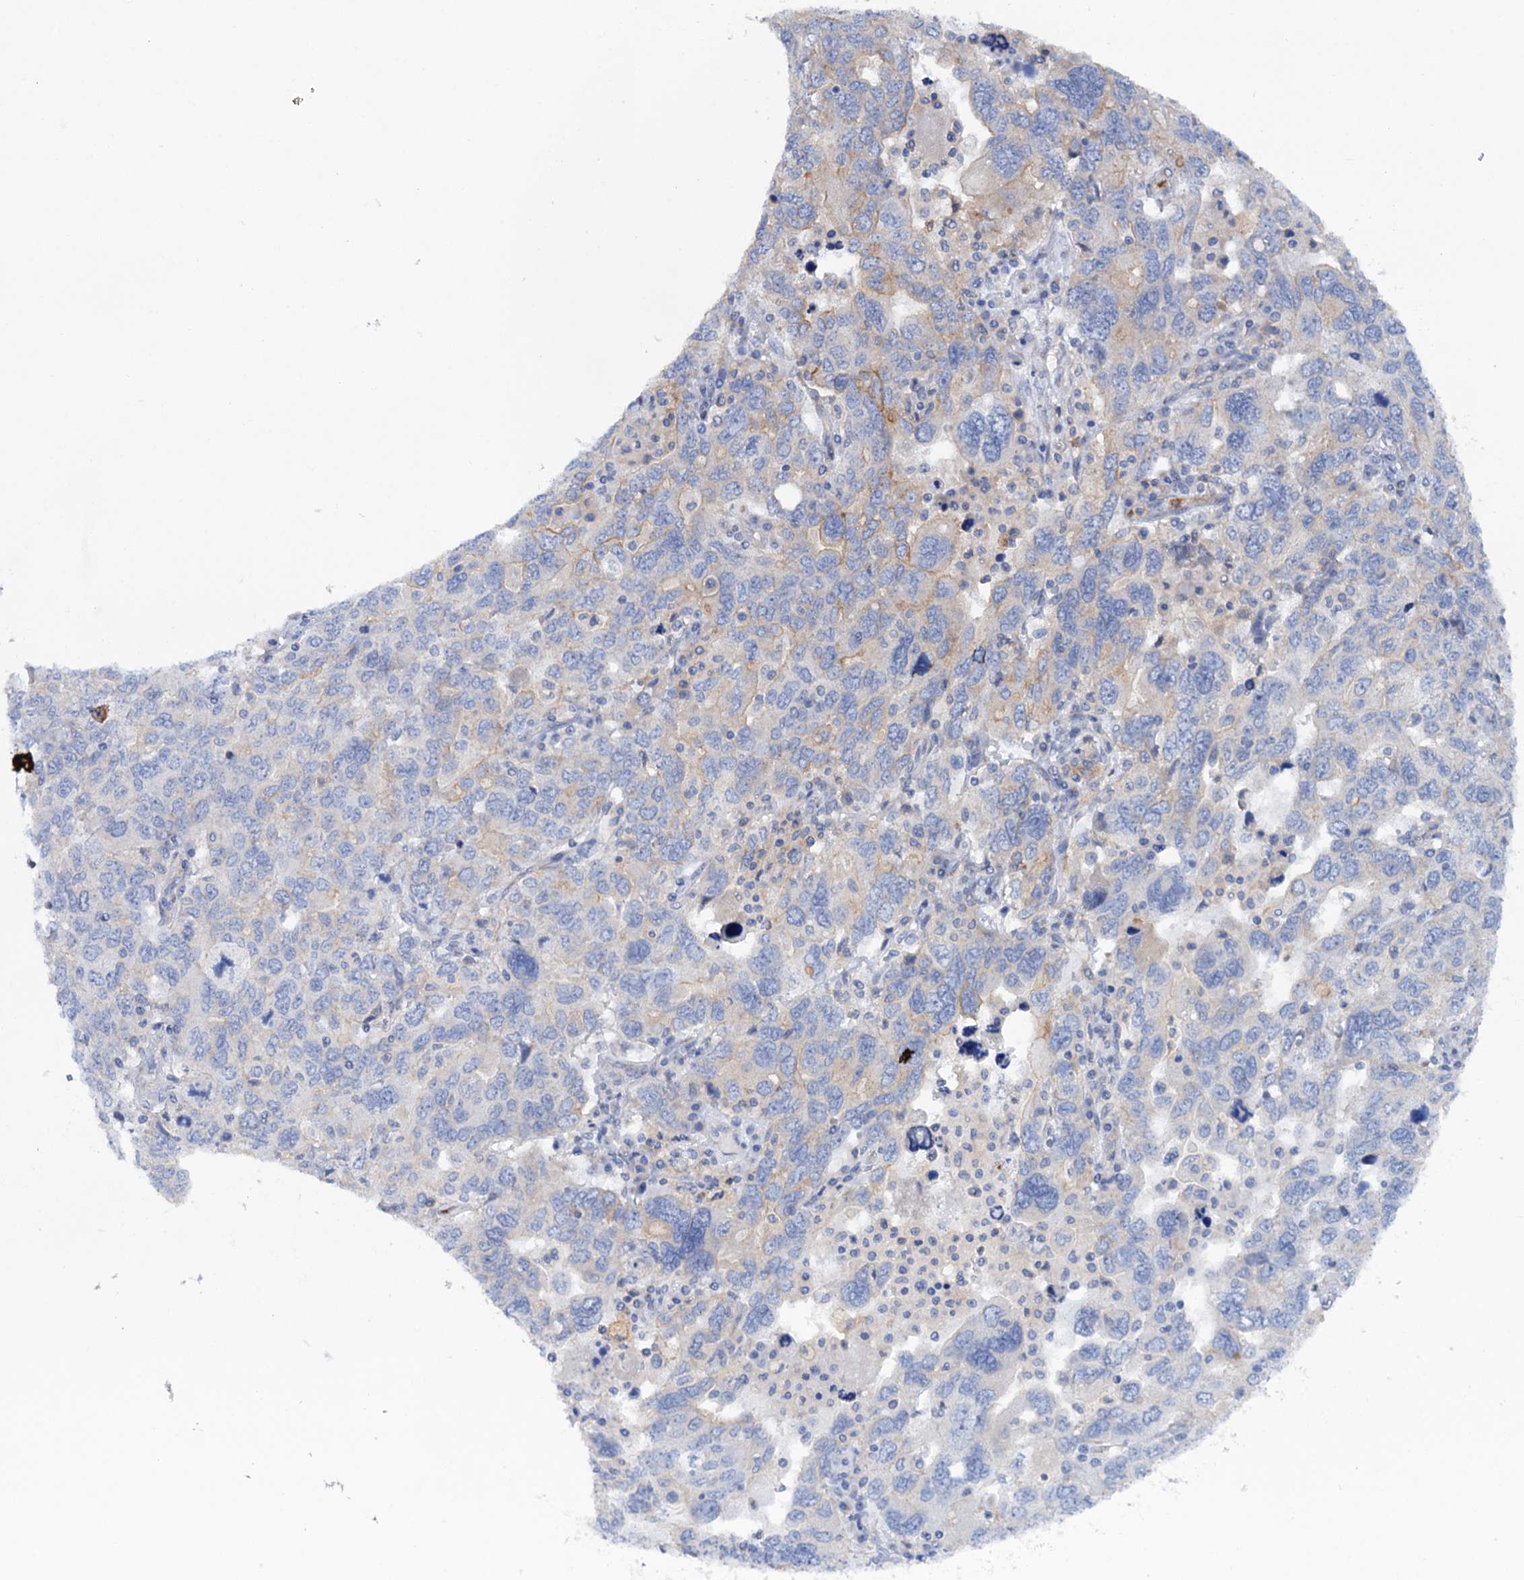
{"staining": {"intensity": "weak", "quantity": "<25%", "location": "cytoplasmic/membranous"}, "tissue": "ovarian cancer", "cell_type": "Tumor cells", "image_type": "cancer", "snomed": [{"axis": "morphology", "description": "Carcinoma, endometroid"}, {"axis": "topography", "description": "Ovary"}], "caption": "Ovarian endometroid carcinoma was stained to show a protein in brown. There is no significant expression in tumor cells.", "gene": "CSAD", "patient": {"sex": "female", "age": 62}}